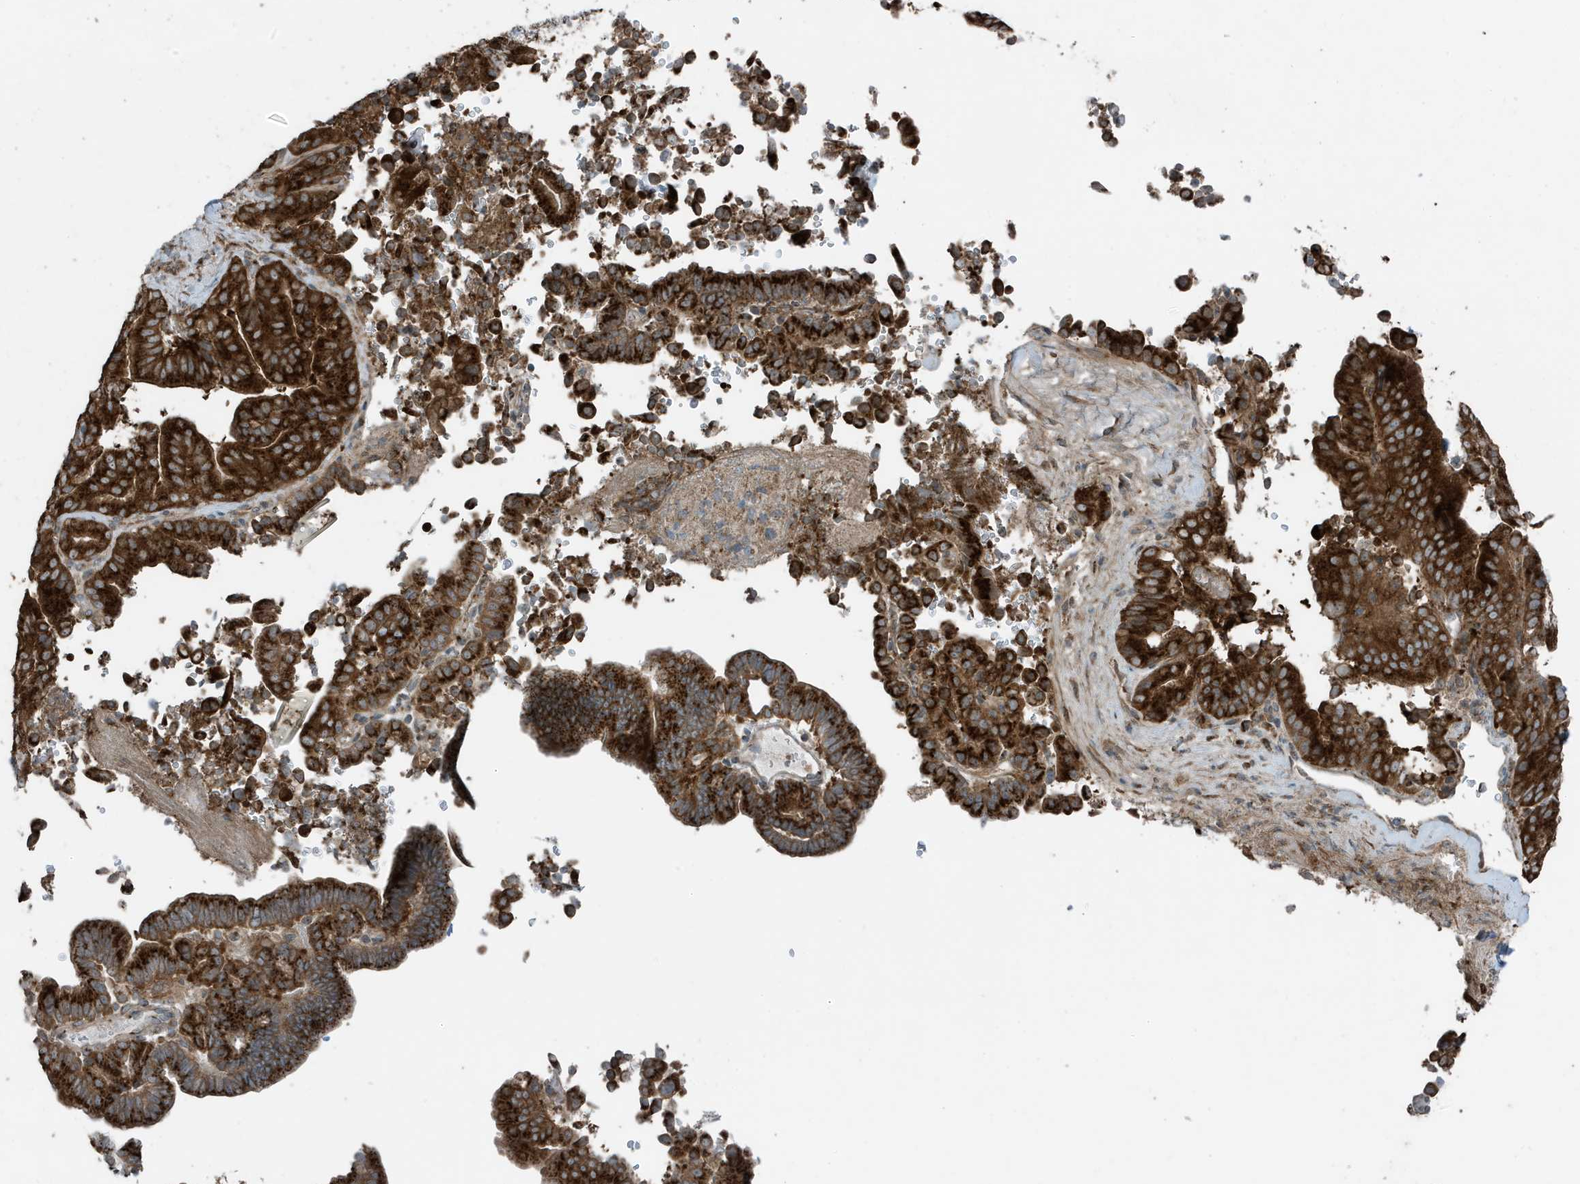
{"staining": {"intensity": "strong", "quantity": ">75%", "location": "cytoplasmic/membranous"}, "tissue": "liver cancer", "cell_type": "Tumor cells", "image_type": "cancer", "snomed": [{"axis": "morphology", "description": "Cholangiocarcinoma"}, {"axis": "topography", "description": "Liver"}], "caption": "Cholangiocarcinoma (liver) stained with a brown dye demonstrates strong cytoplasmic/membranous positive positivity in approximately >75% of tumor cells.", "gene": "GOLGA4", "patient": {"sex": "female", "age": 75}}